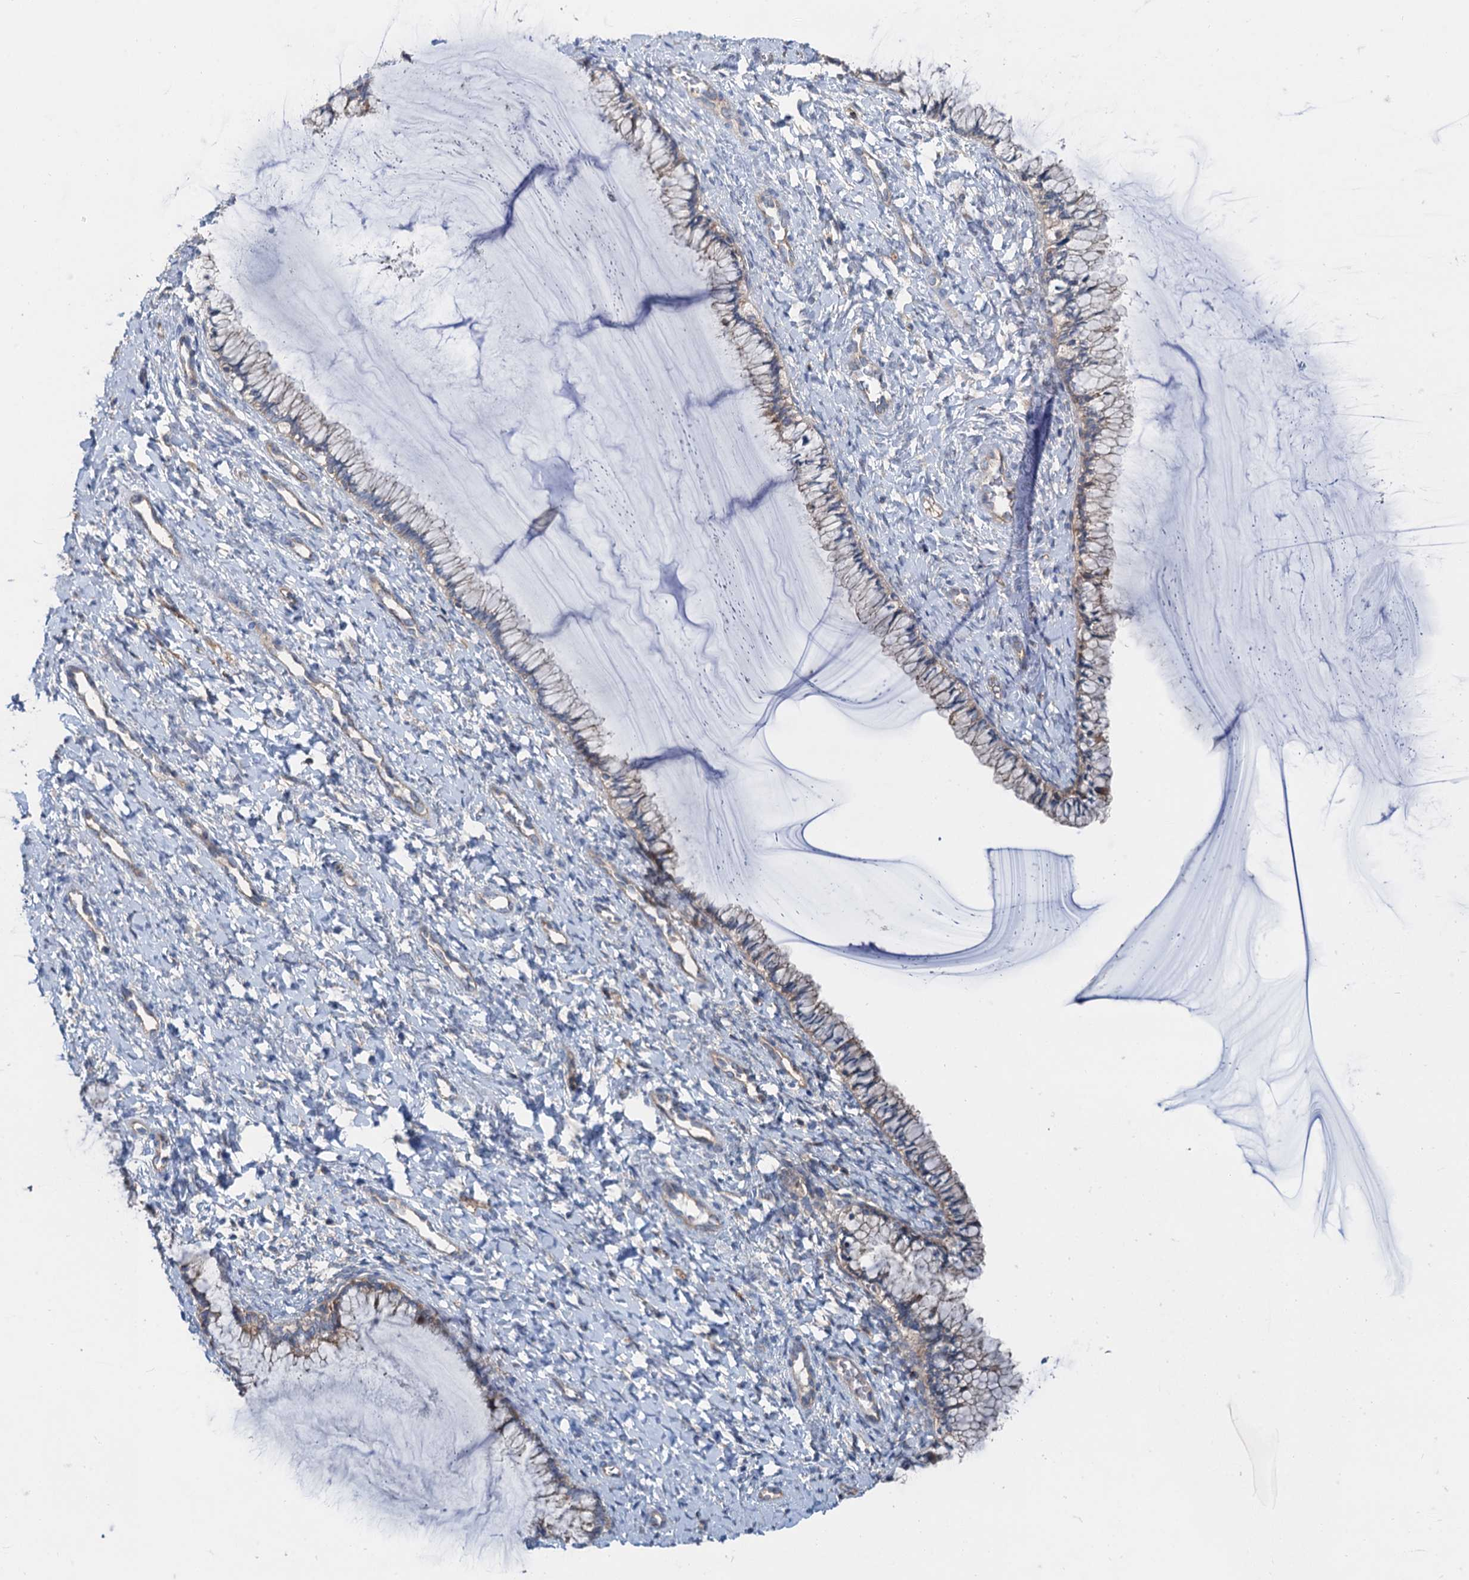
{"staining": {"intensity": "weak", "quantity": "25%-75%", "location": "cytoplasmic/membranous"}, "tissue": "cervix", "cell_type": "Glandular cells", "image_type": "normal", "snomed": [{"axis": "morphology", "description": "Normal tissue, NOS"}, {"axis": "morphology", "description": "Adenocarcinoma, NOS"}, {"axis": "topography", "description": "Cervix"}], "caption": "Cervix stained with immunohistochemistry (IHC) reveals weak cytoplasmic/membranous expression in about 25%-75% of glandular cells.", "gene": "ANKRD26", "patient": {"sex": "female", "age": 29}}